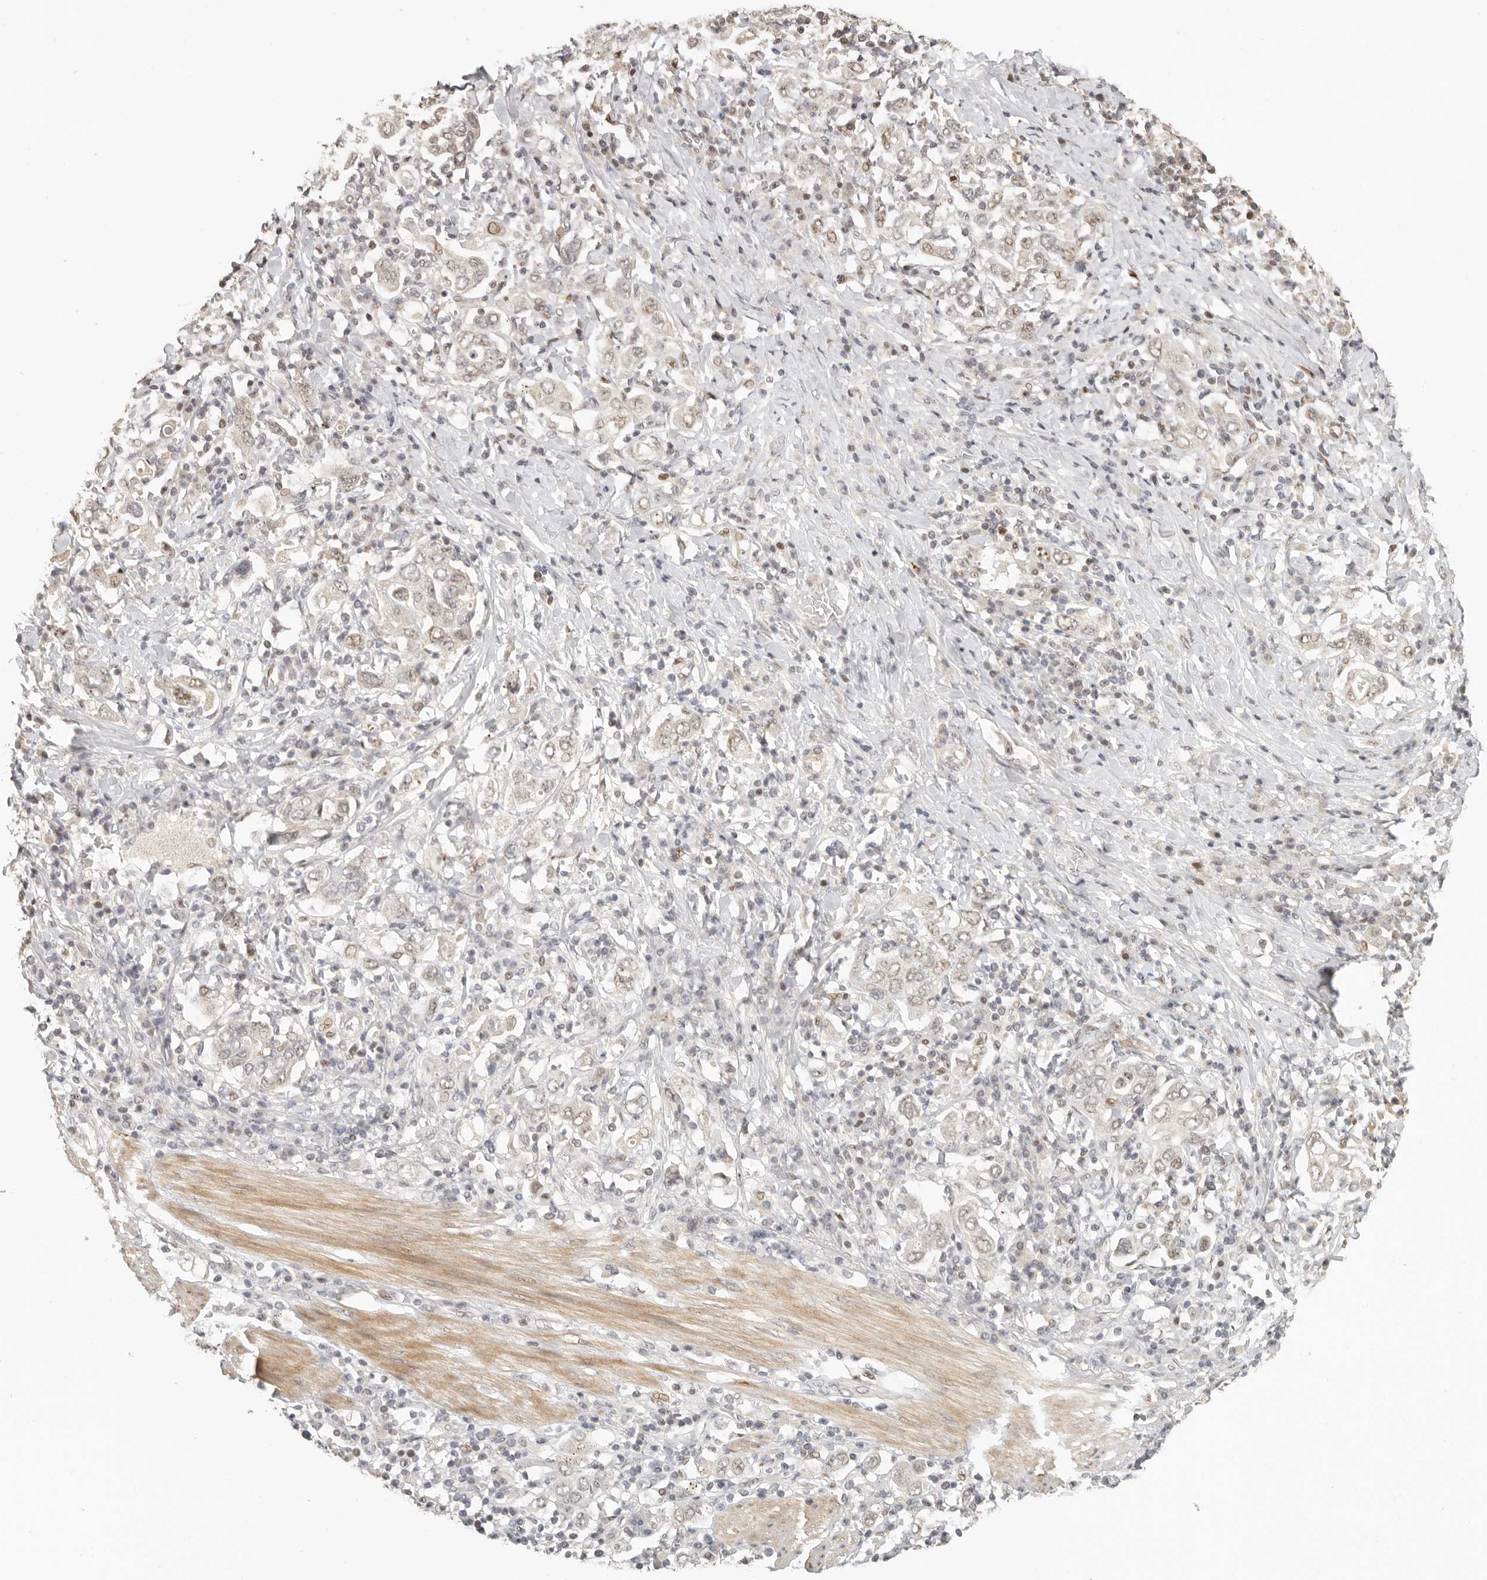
{"staining": {"intensity": "weak", "quantity": ">75%", "location": "nuclear"}, "tissue": "stomach cancer", "cell_type": "Tumor cells", "image_type": "cancer", "snomed": [{"axis": "morphology", "description": "Adenocarcinoma, NOS"}, {"axis": "topography", "description": "Stomach, upper"}], "caption": "Adenocarcinoma (stomach) stained with immunohistochemistry (IHC) reveals weak nuclear expression in about >75% of tumor cells. (Stains: DAB (3,3'-diaminobenzidine) in brown, nuclei in blue, Microscopy: brightfield microscopy at high magnification).", "gene": "GPBP1L1", "patient": {"sex": "male", "age": 62}}